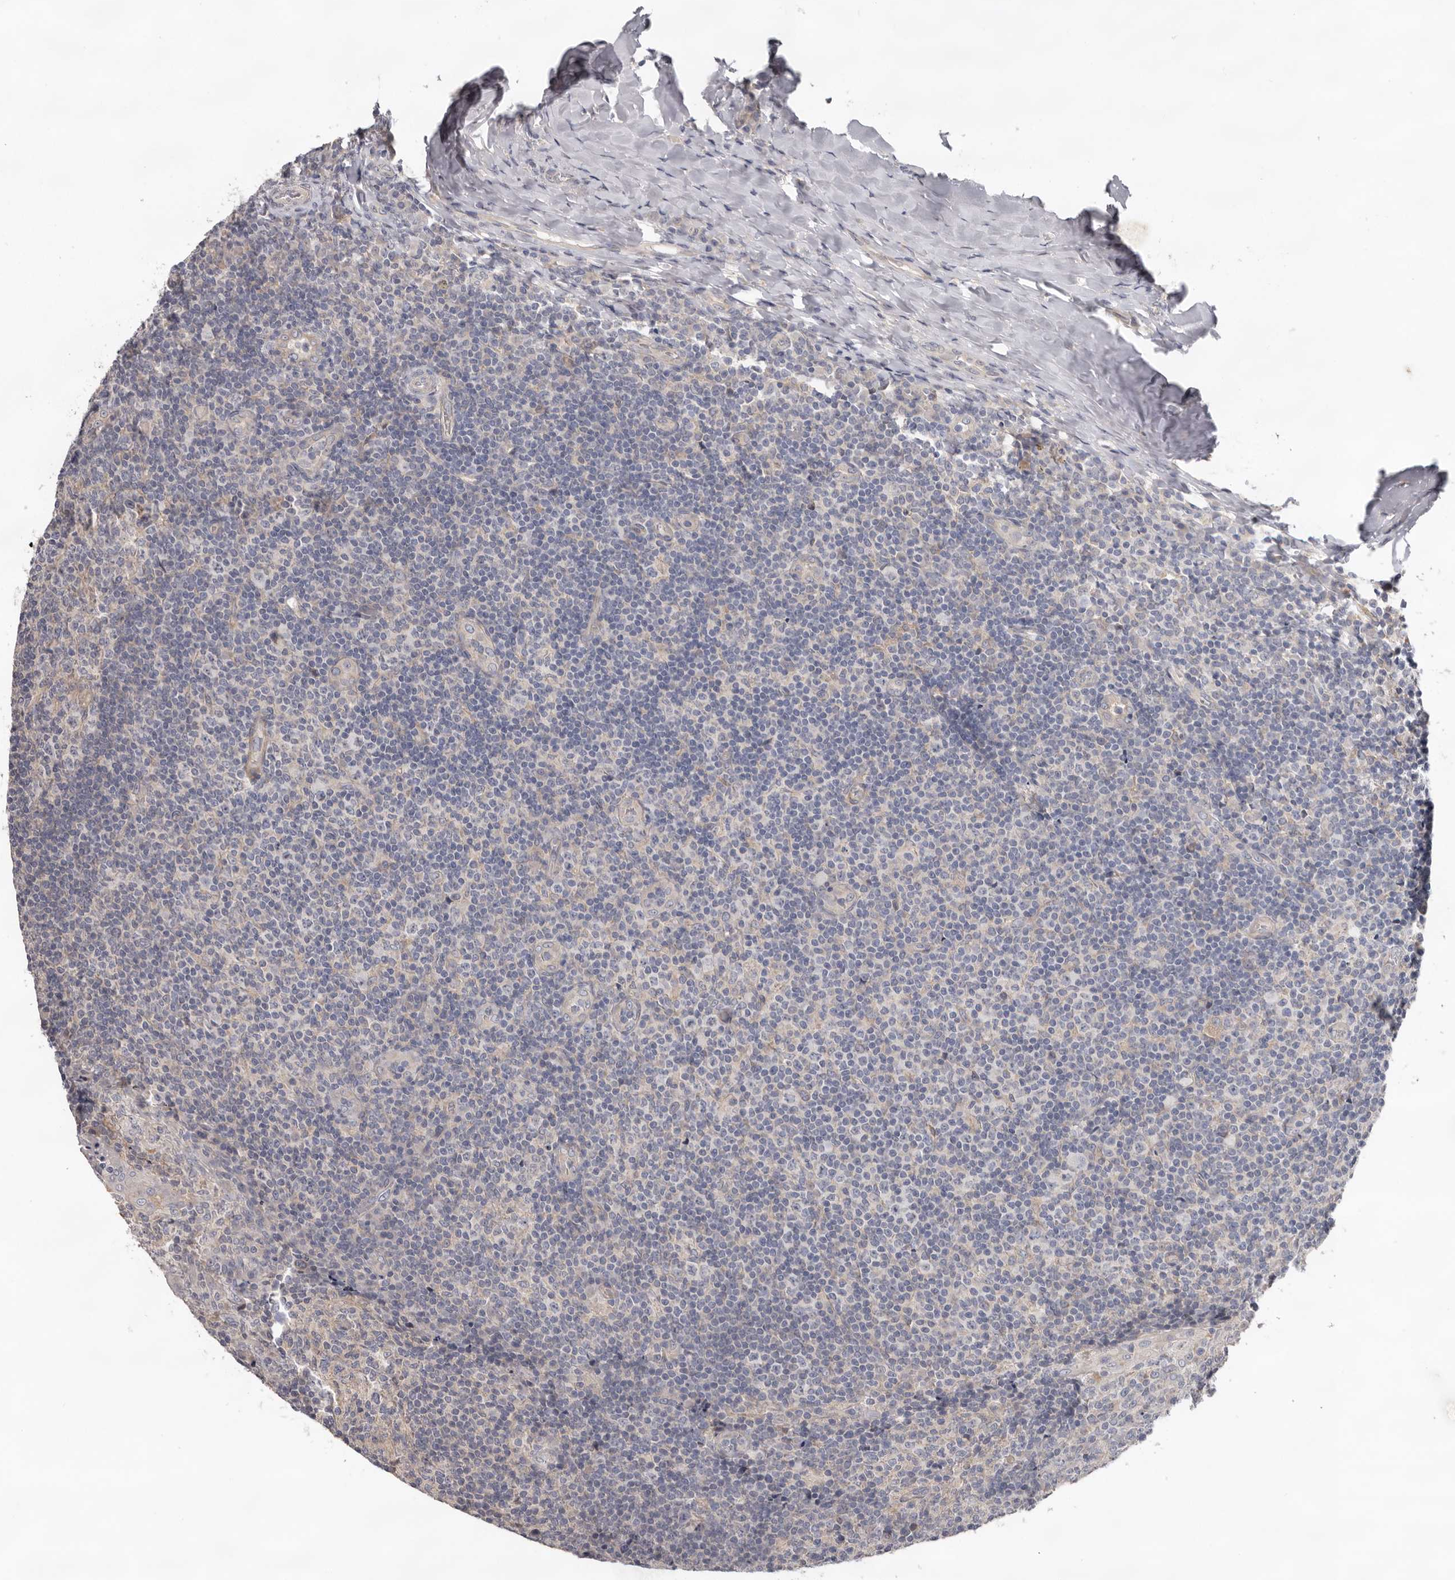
{"staining": {"intensity": "weak", "quantity": "25%-75%", "location": "cytoplasmic/membranous"}, "tissue": "tonsil", "cell_type": "Germinal center cells", "image_type": "normal", "snomed": [{"axis": "morphology", "description": "Normal tissue, NOS"}, {"axis": "topography", "description": "Tonsil"}], "caption": "This photomicrograph exhibits immunohistochemistry staining of normal human tonsil, with low weak cytoplasmic/membranous expression in about 25%-75% of germinal center cells.", "gene": "HINT3", "patient": {"sex": "female", "age": 19}}